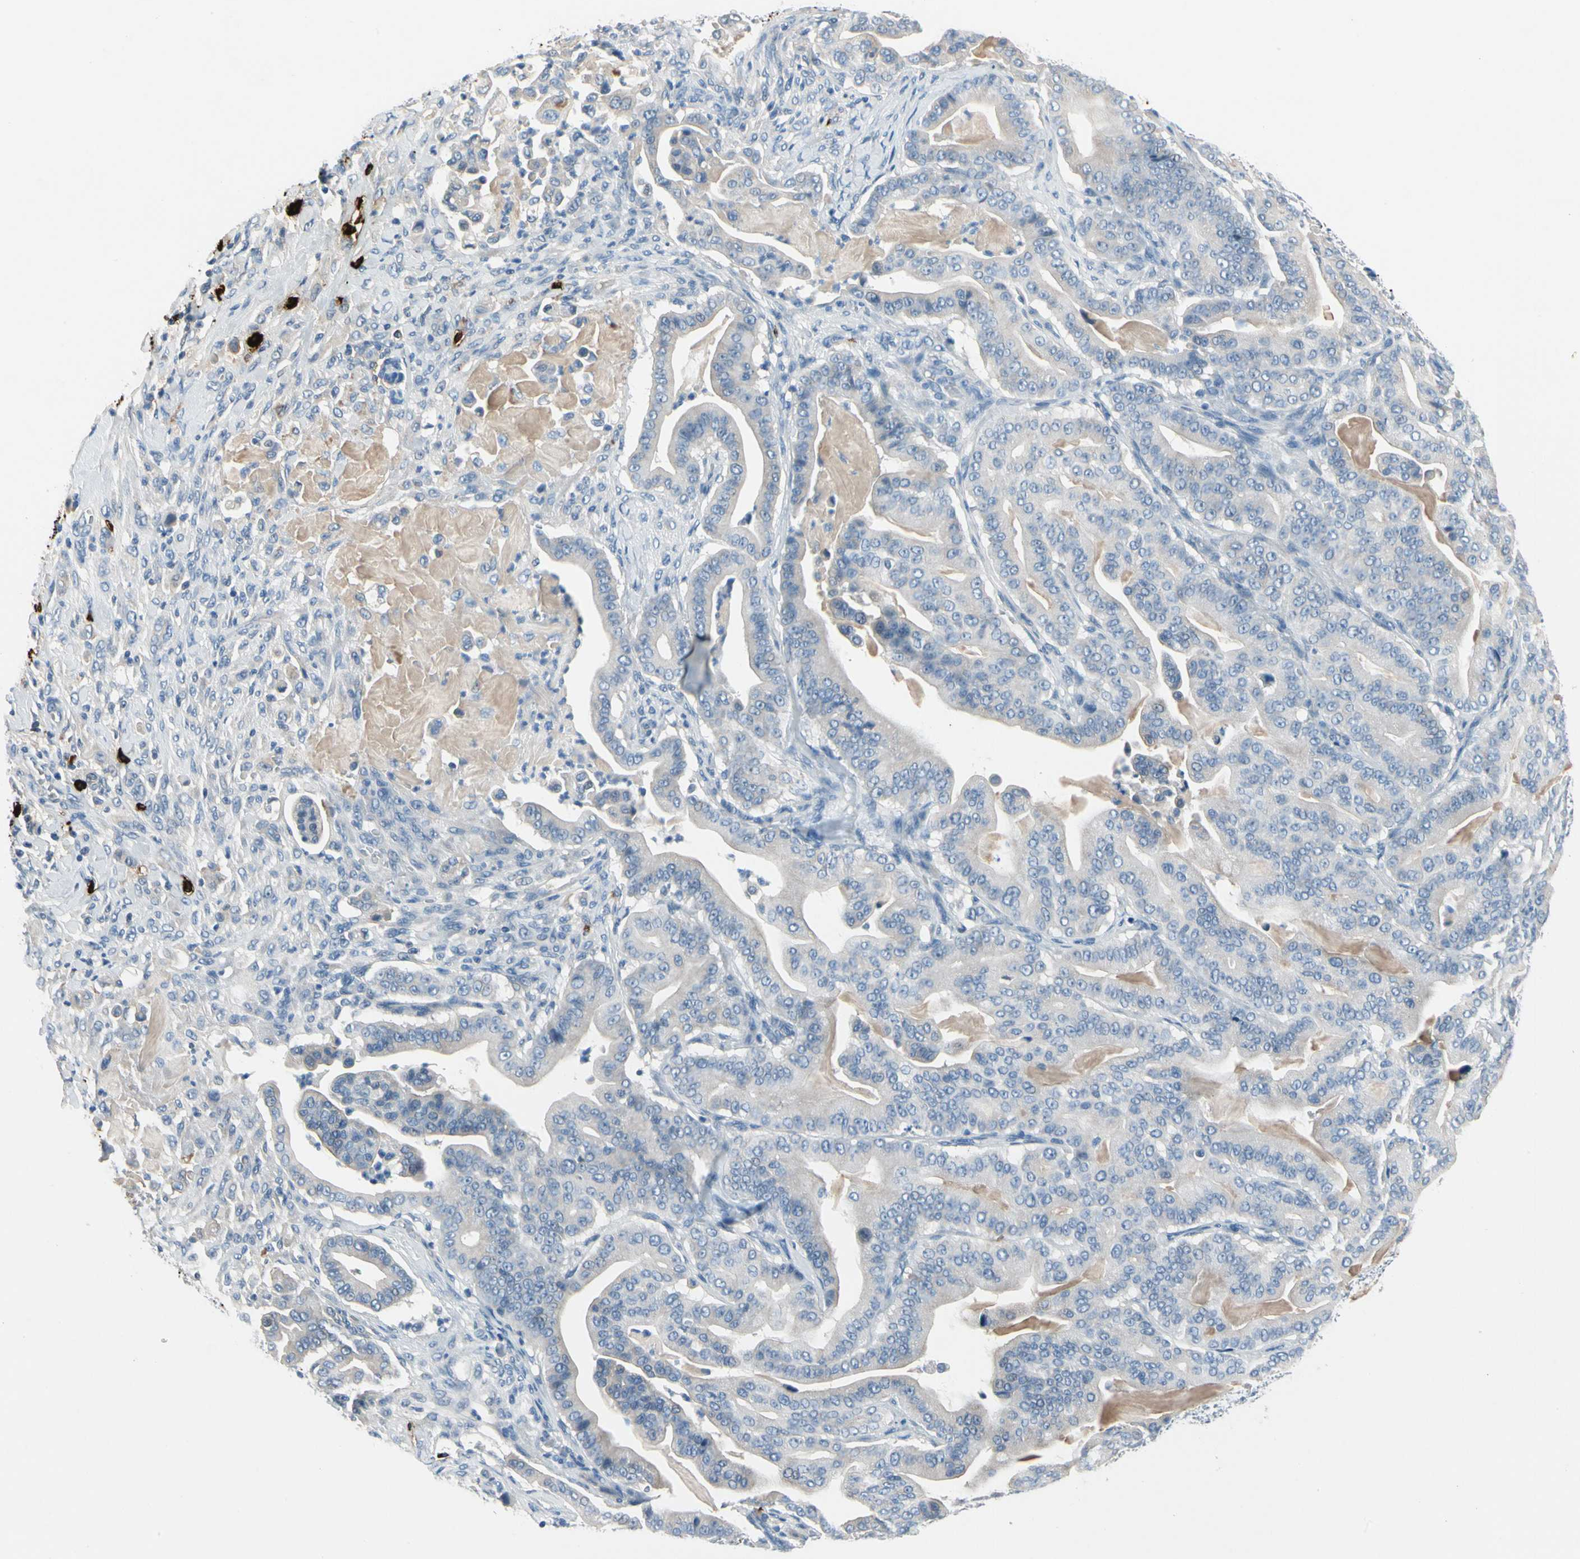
{"staining": {"intensity": "negative", "quantity": "none", "location": "none"}, "tissue": "pancreatic cancer", "cell_type": "Tumor cells", "image_type": "cancer", "snomed": [{"axis": "morphology", "description": "Adenocarcinoma, NOS"}, {"axis": "topography", "description": "Pancreas"}], "caption": "The IHC image has no significant positivity in tumor cells of pancreatic cancer tissue.", "gene": "CPA3", "patient": {"sex": "male", "age": 63}}